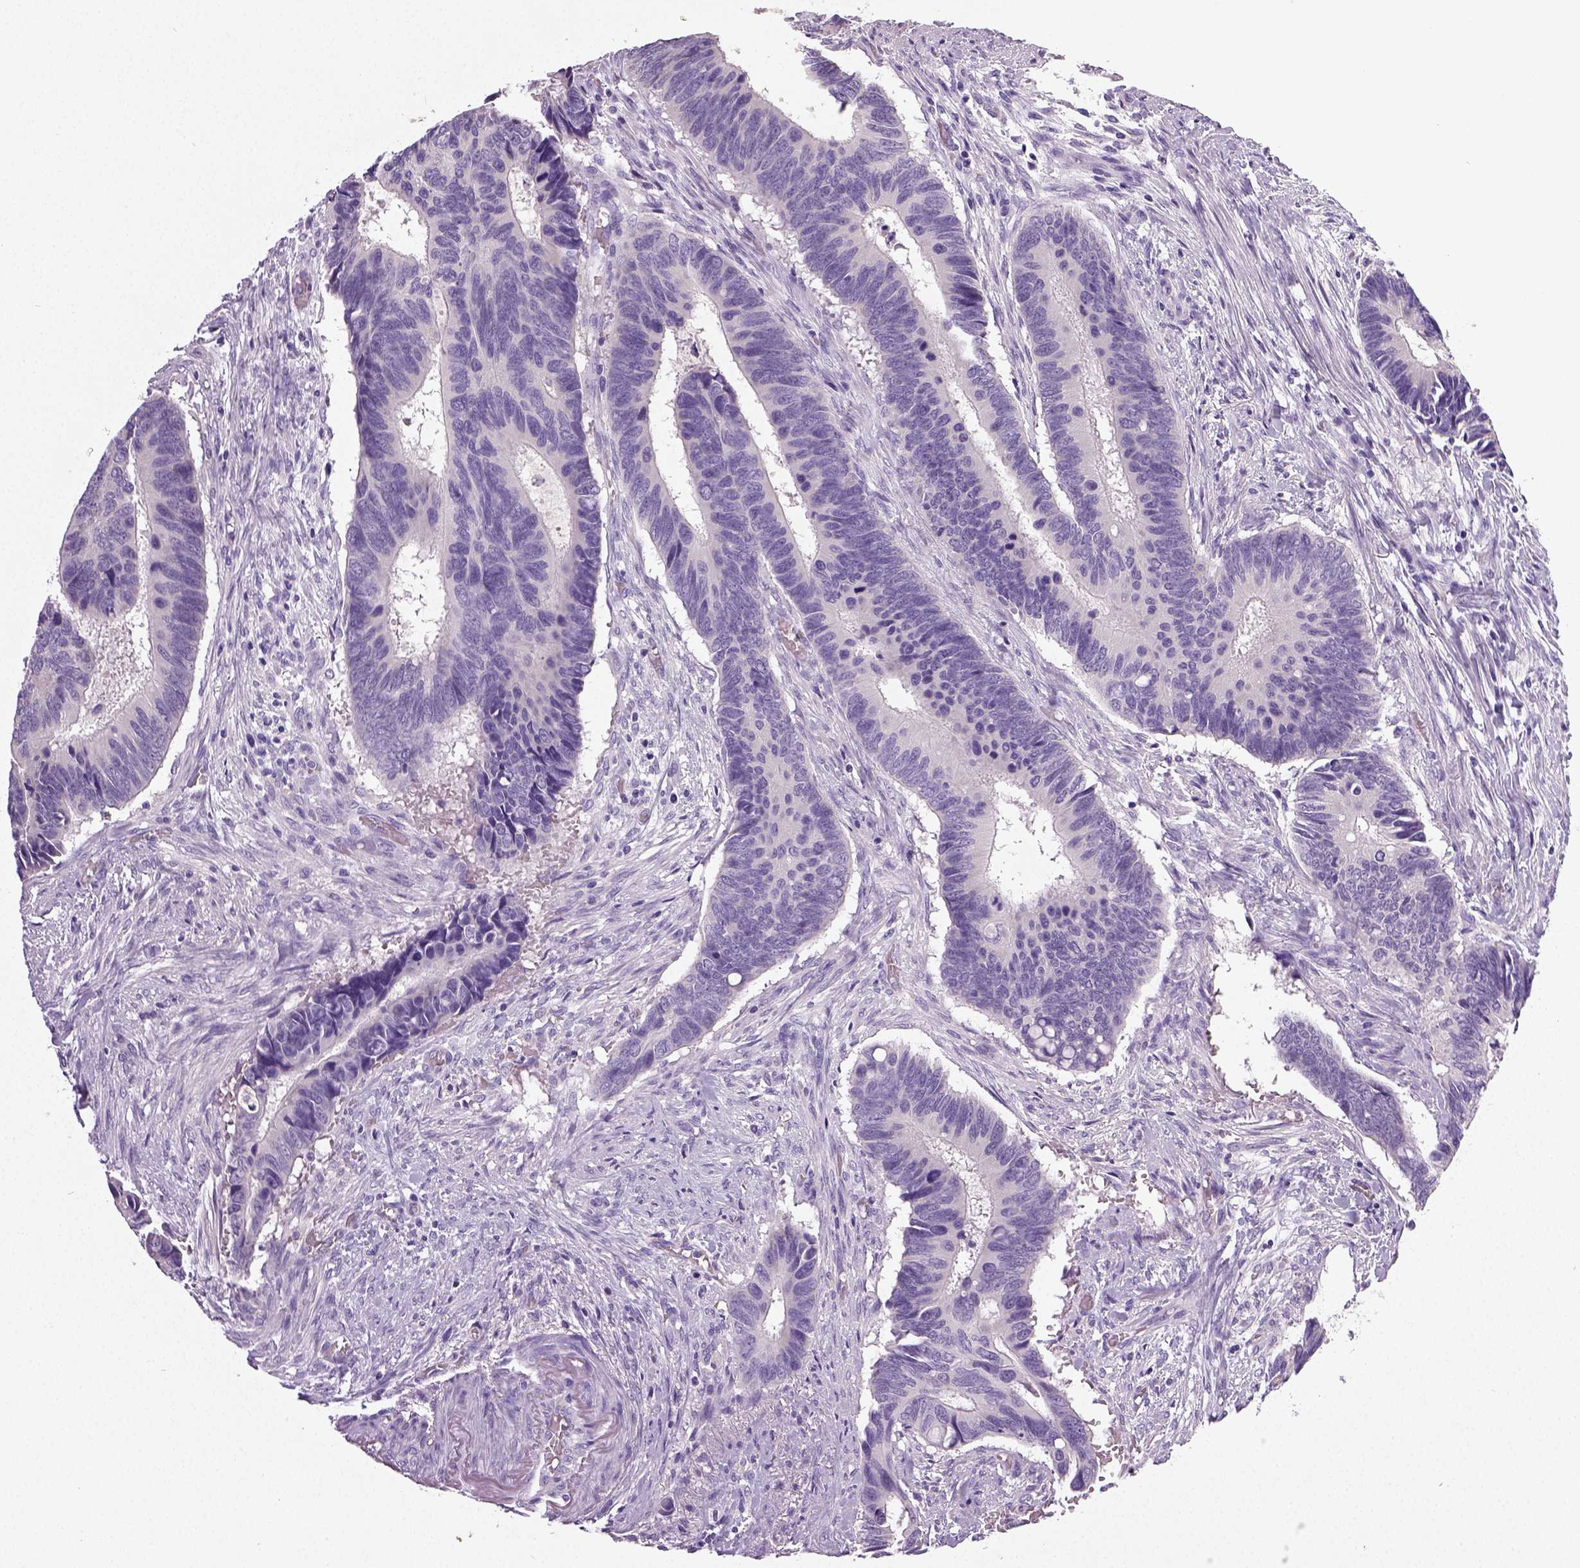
{"staining": {"intensity": "negative", "quantity": "none", "location": "none"}, "tissue": "colorectal cancer", "cell_type": "Tumor cells", "image_type": "cancer", "snomed": [{"axis": "morphology", "description": "Adenocarcinoma, NOS"}, {"axis": "topography", "description": "Colon"}], "caption": "A photomicrograph of human adenocarcinoma (colorectal) is negative for staining in tumor cells.", "gene": "NECAB2", "patient": {"sex": "male", "age": 49}}